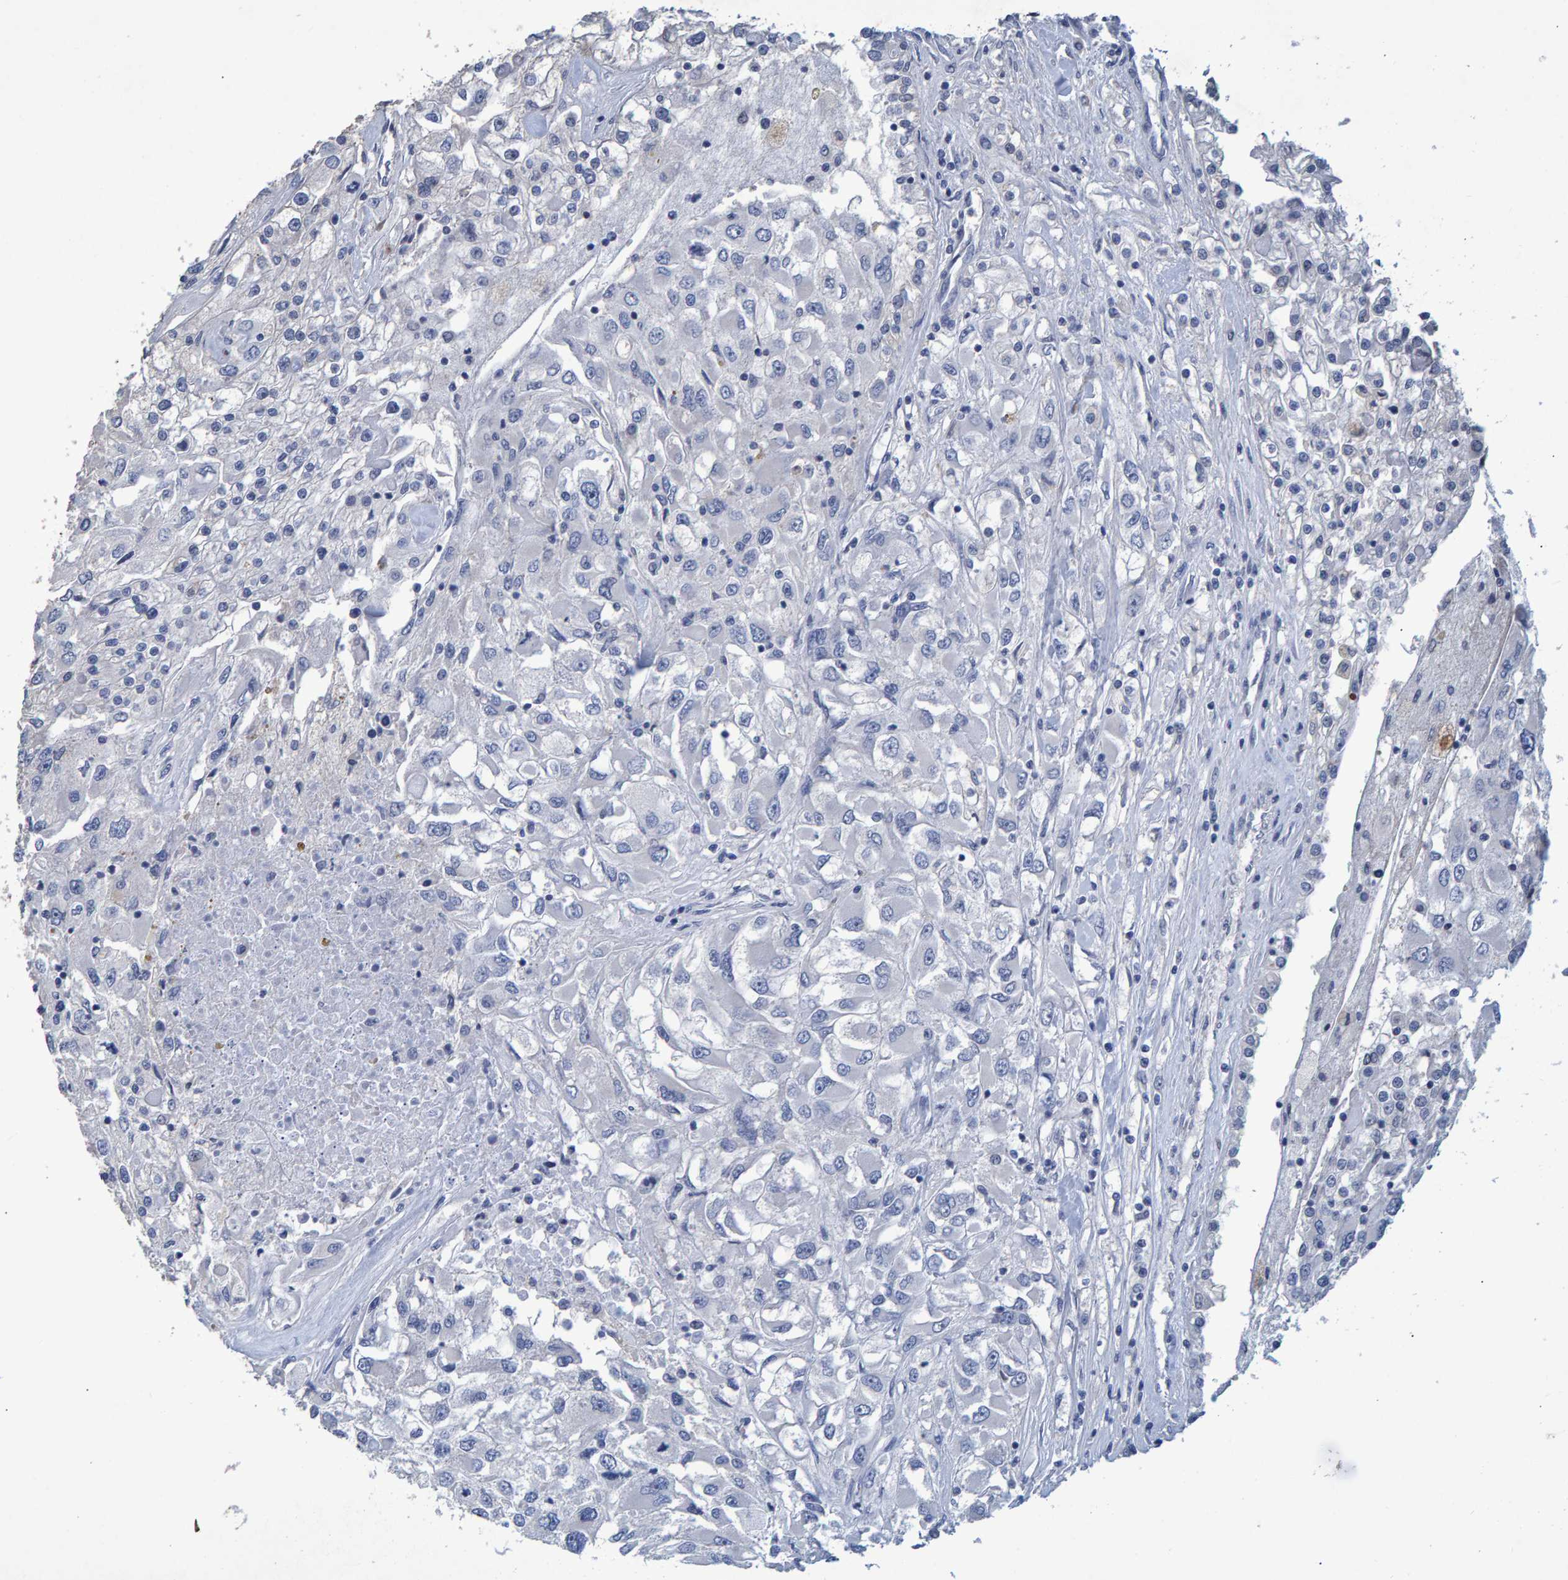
{"staining": {"intensity": "negative", "quantity": "none", "location": "none"}, "tissue": "renal cancer", "cell_type": "Tumor cells", "image_type": "cancer", "snomed": [{"axis": "morphology", "description": "Adenocarcinoma, NOS"}, {"axis": "topography", "description": "Kidney"}], "caption": "IHC image of adenocarcinoma (renal) stained for a protein (brown), which shows no positivity in tumor cells.", "gene": "QKI", "patient": {"sex": "female", "age": 52}}